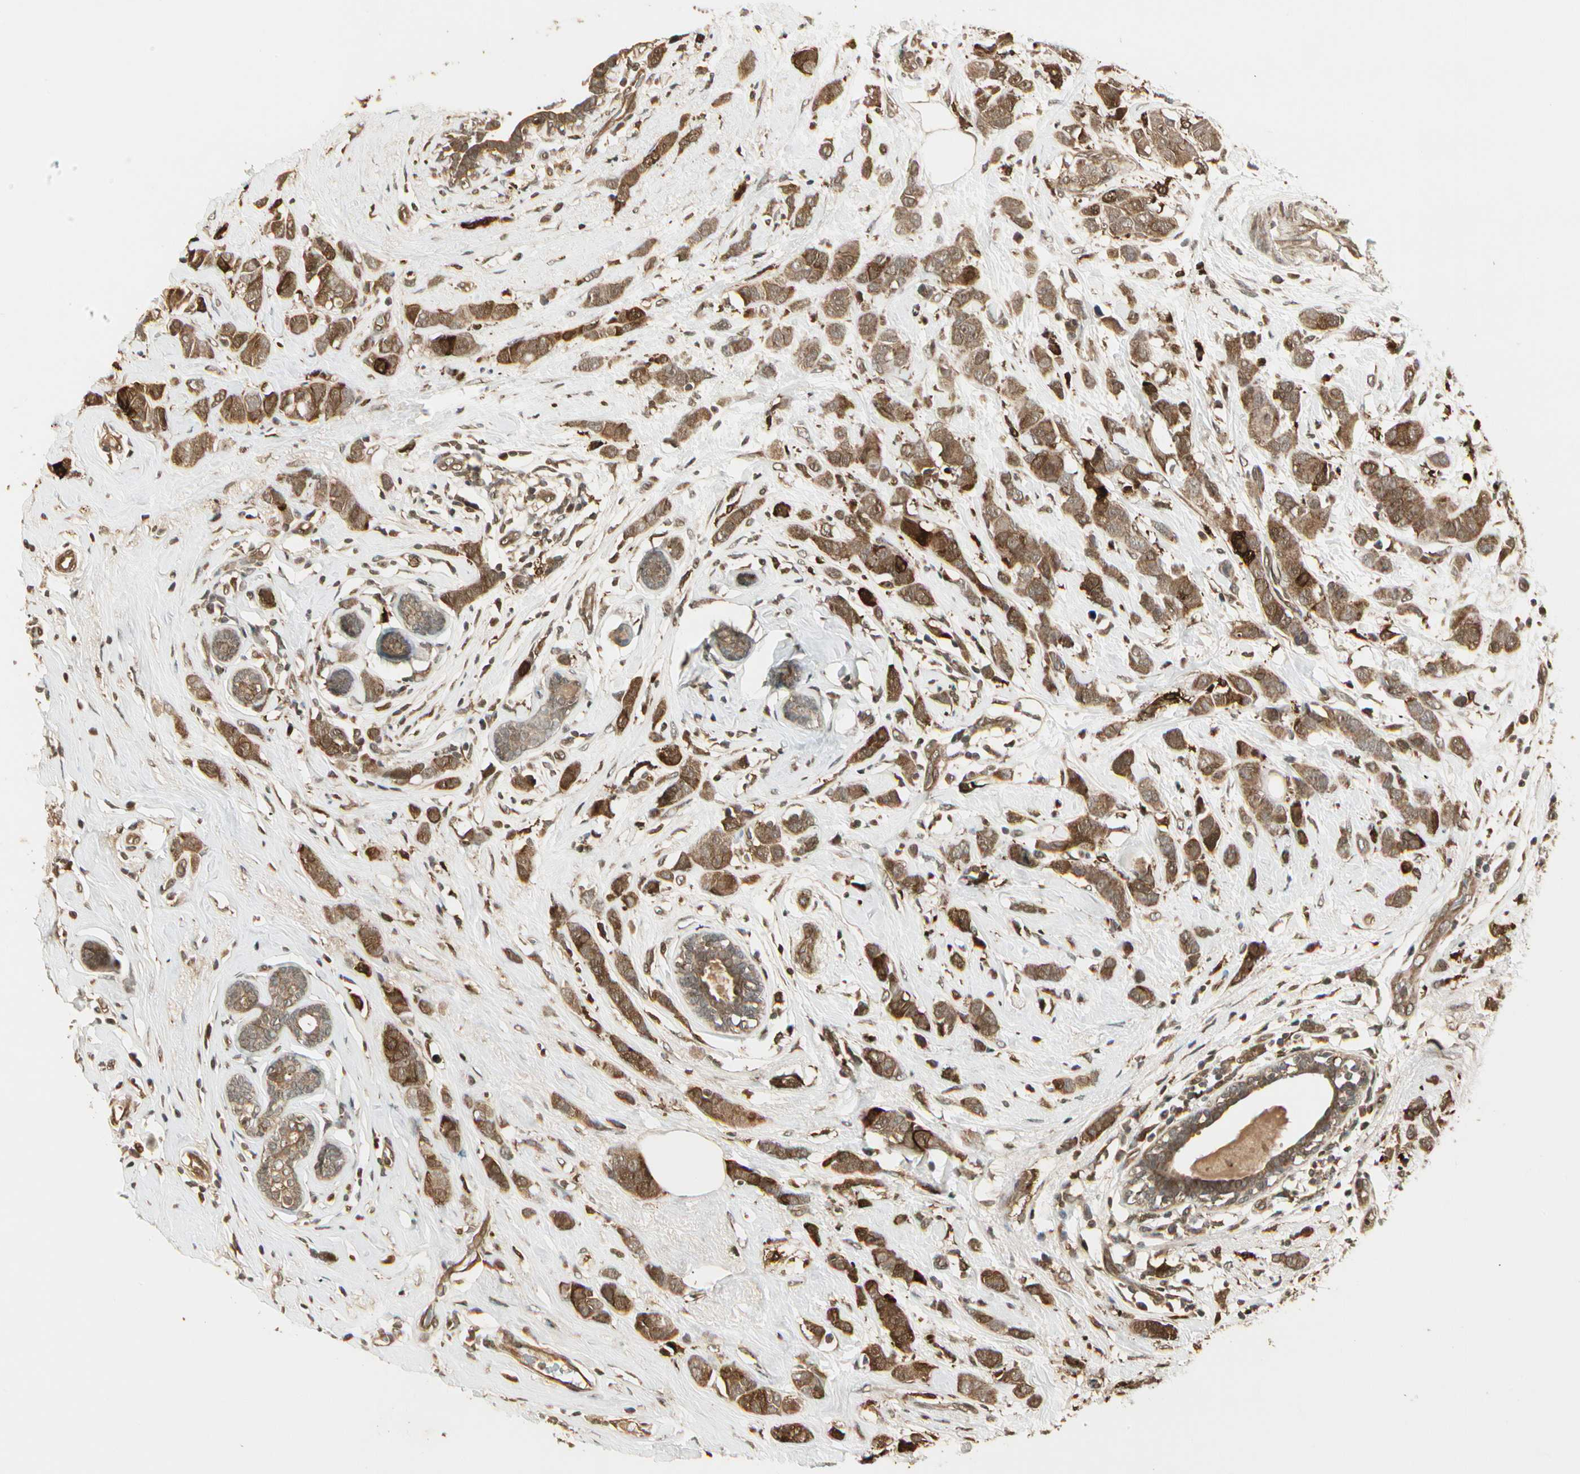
{"staining": {"intensity": "moderate", "quantity": ">75%", "location": "cytoplasmic/membranous"}, "tissue": "breast cancer", "cell_type": "Tumor cells", "image_type": "cancer", "snomed": [{"axis": "morphology", "description": "Normal tissue, NOS"}, {"axis": "morphology", "description": "Duct carcinoma"}, {"axis": "topography", "description": "Breast"}], "caption": "The image shows a brown stain indicating the presence of a protein in the cytoplasmic/membranous of tumor cells in breast invasive ductal carcinoma. (Brightfield microscopy of DAB IHC at high magnification).", "gene": "GLUL", "patient": {"sex": "female", "age": 50}}